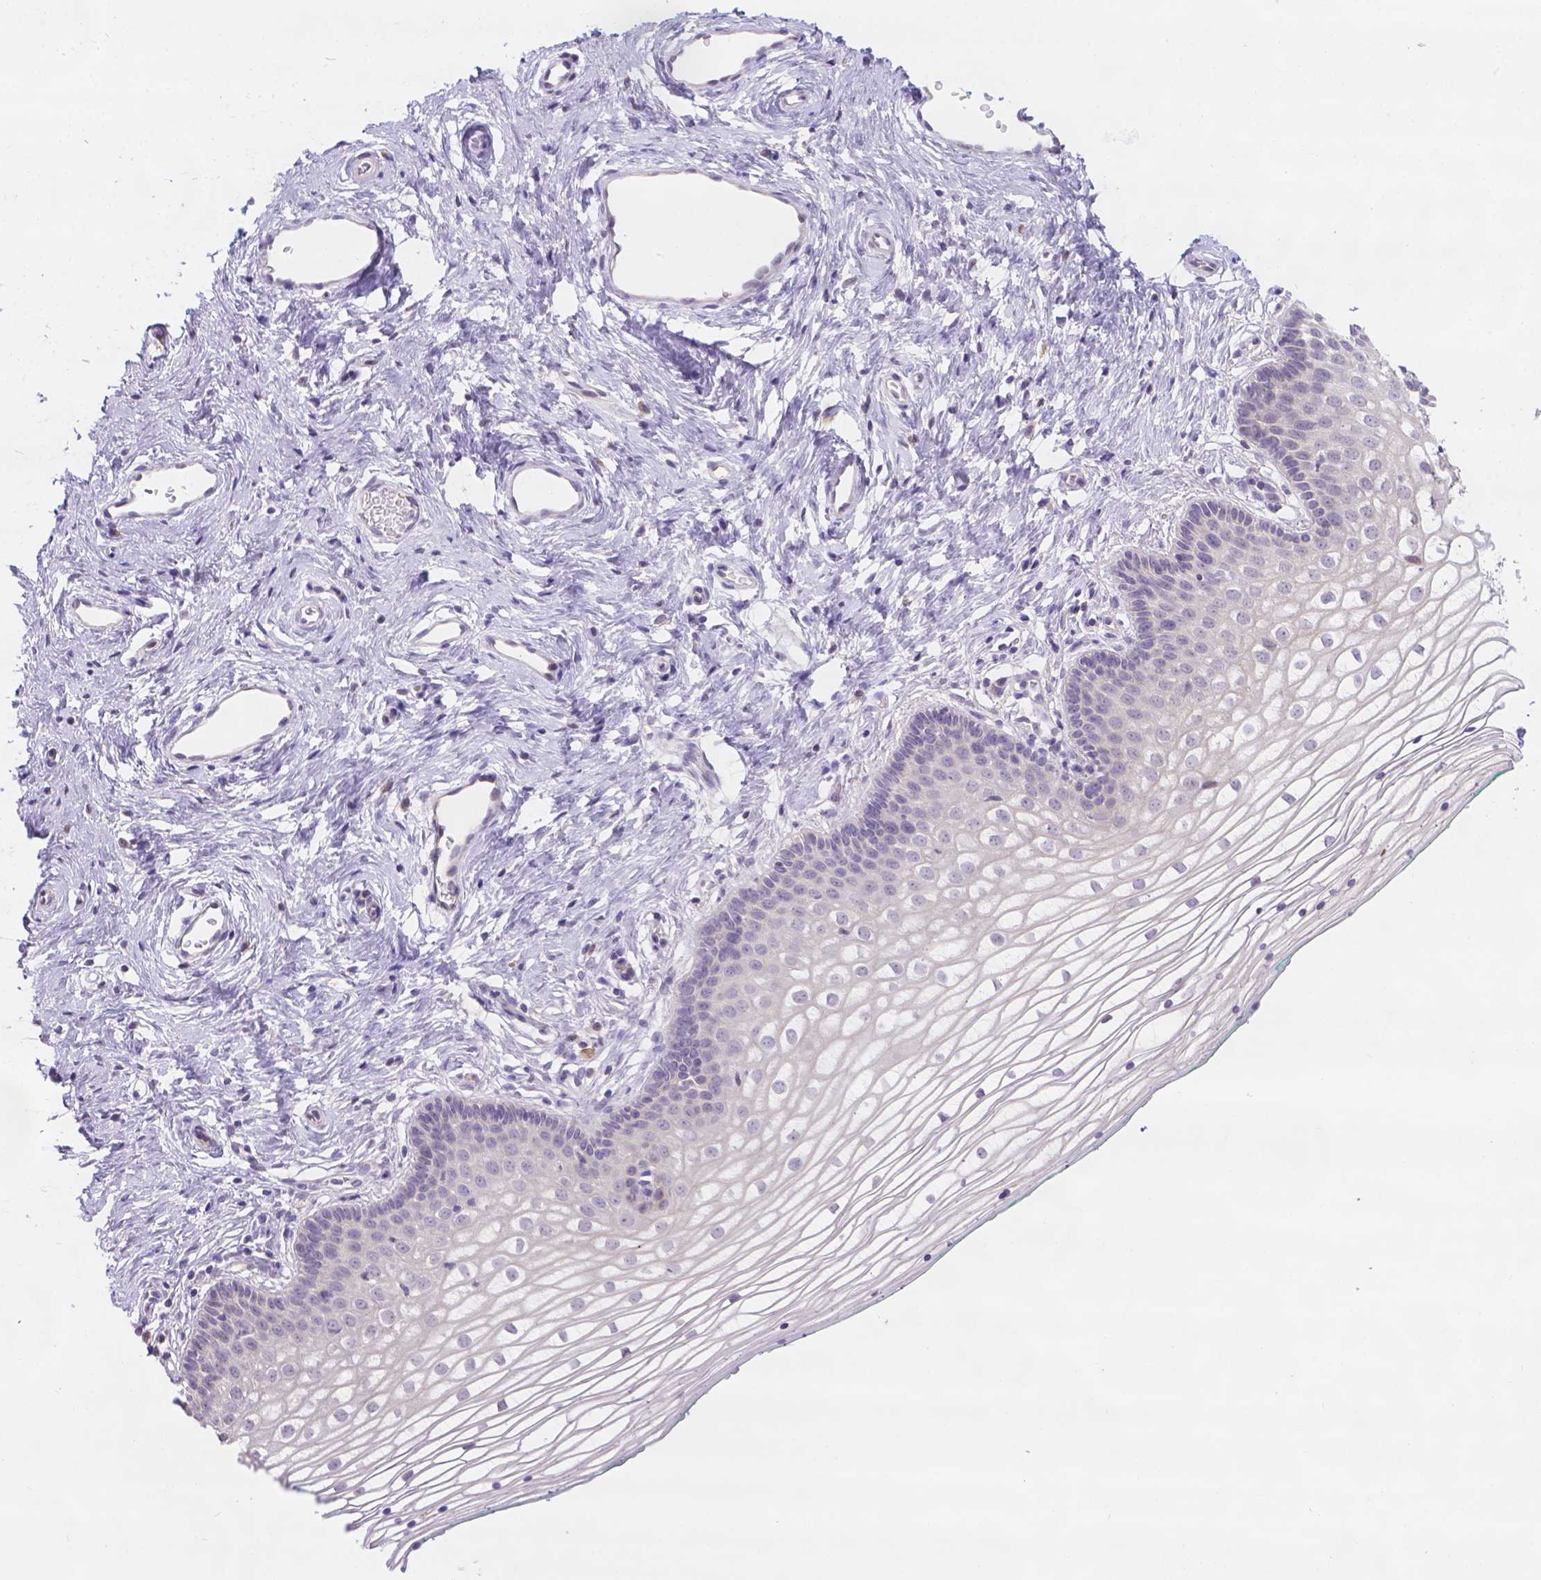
{"staining": {"intensity": "negative", "quantity": "none", "location": "none"}, "tissue": "vagina", "cell_type": "Squamous epithelial cells", "image_type": "normal", "snomed": [{"axis": "morphology", "description": "Normal tissue, NOS"}, {"axis": "topography", "description": "Vagina"}], "caption": "Human vagina stained for a protein using immunohistochemistry (IHC) reveals no expression in squamous epithelial cells.", "gene": "CD96", "patient": {"sex": "female", "age": 36}}